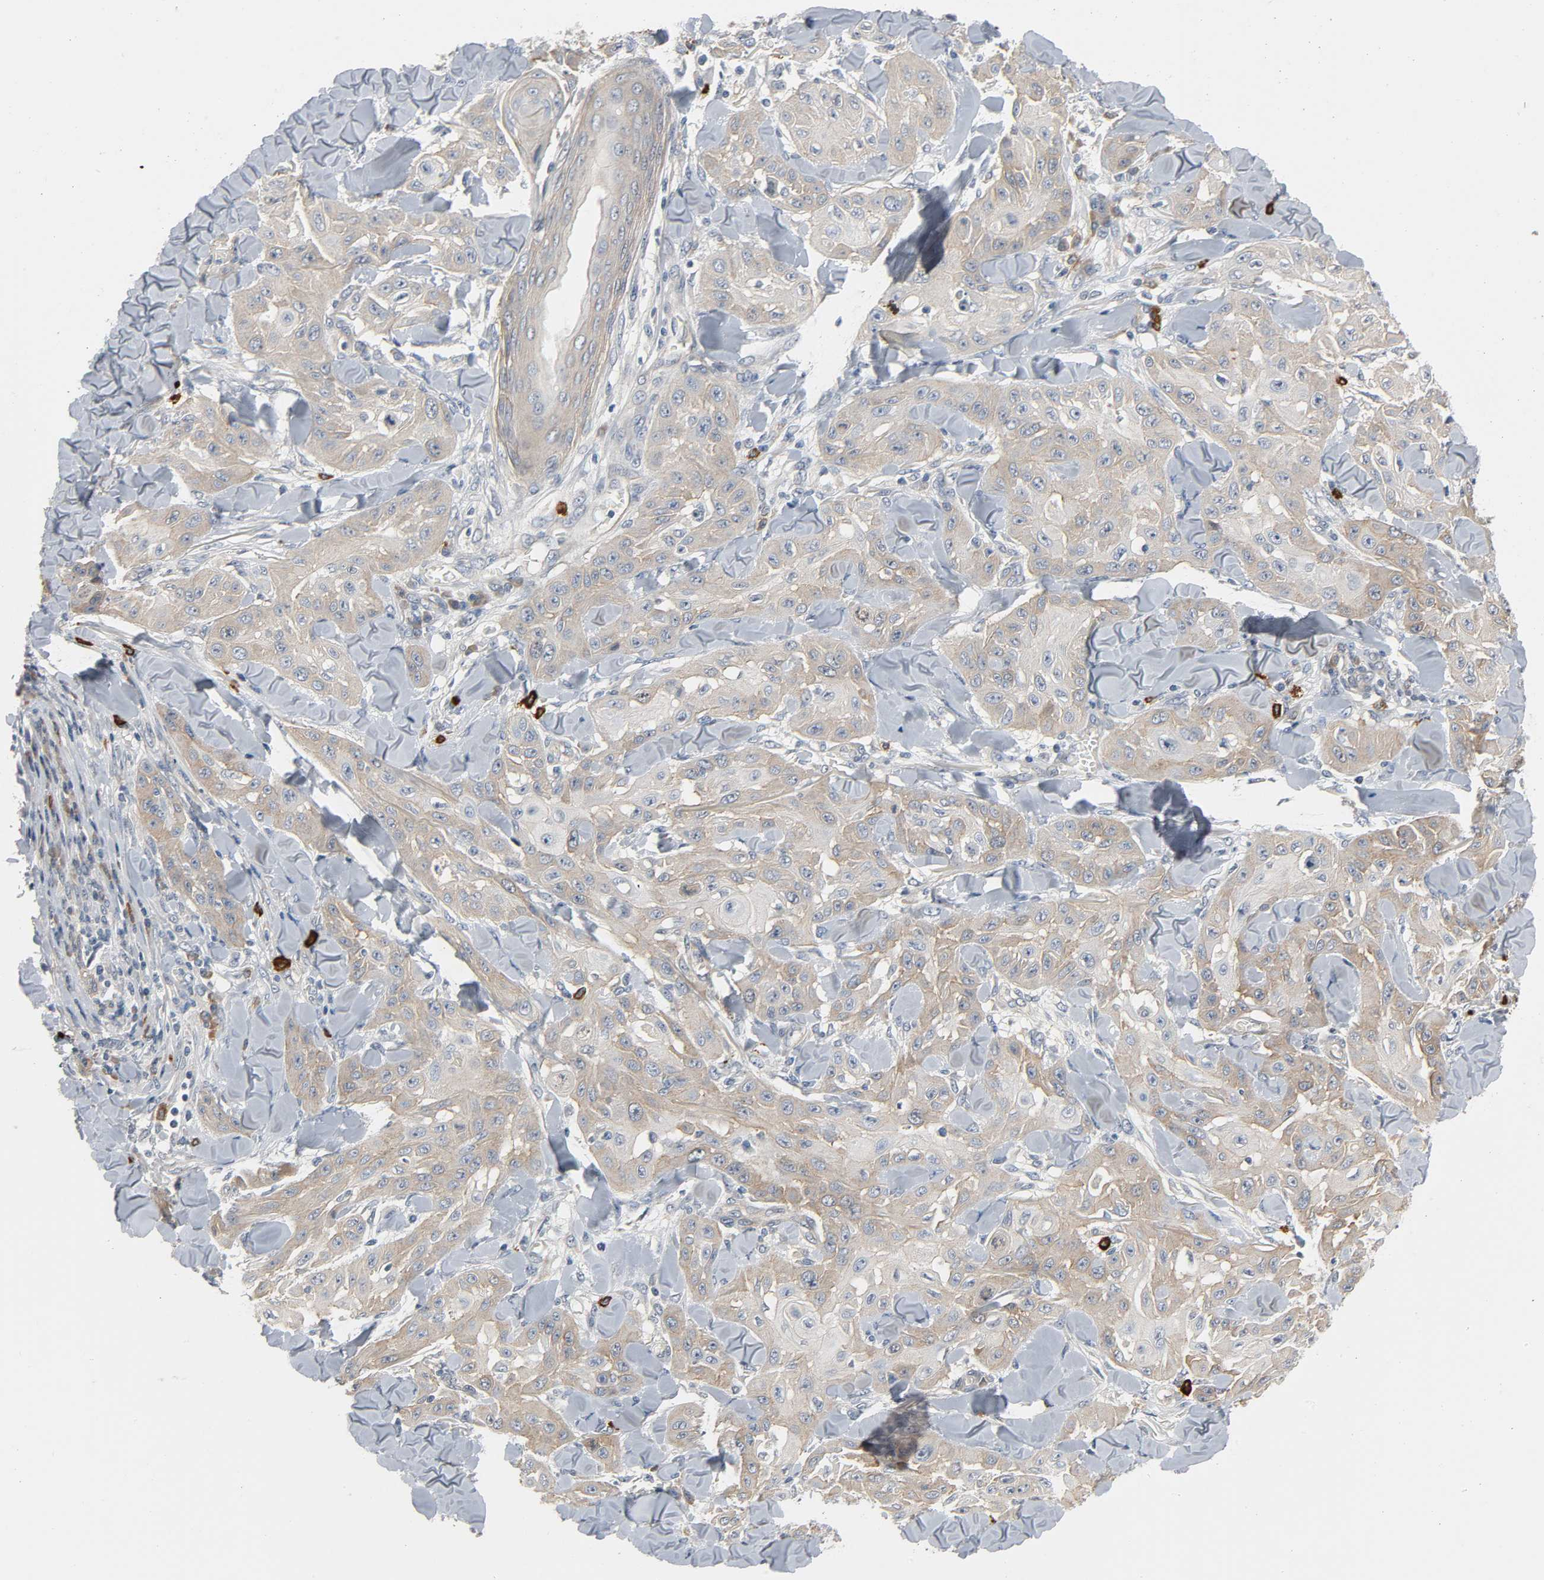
{"staining": {"intensity": "weak", "quantity": ">75%", "location": "cytoplasmic/membranous"}, "tissue": "skin cancer", "cell_type": "Tumor cells", "image_type": "cancer", "snomed": [{"axis": "morphology", "description": "Squamous cell carcinoma, NOS"}, {"axis": "topography", "description": "Skin"}], "caption": "Immunohistochemistry staining of squamous cell carcinoma (skin), which demonstrates low levels of weak cytoplasmic/membranous positivity in about >75% of tumor cells indicating weak cytoplasmic/membranous protein expression. The staining was performed using DAB (brown) for protein detection and nuclei were counterstained in hematoxylin (blue).", "gene": "LIMCH1", "patient": {"sex": "male", "age": 24}}